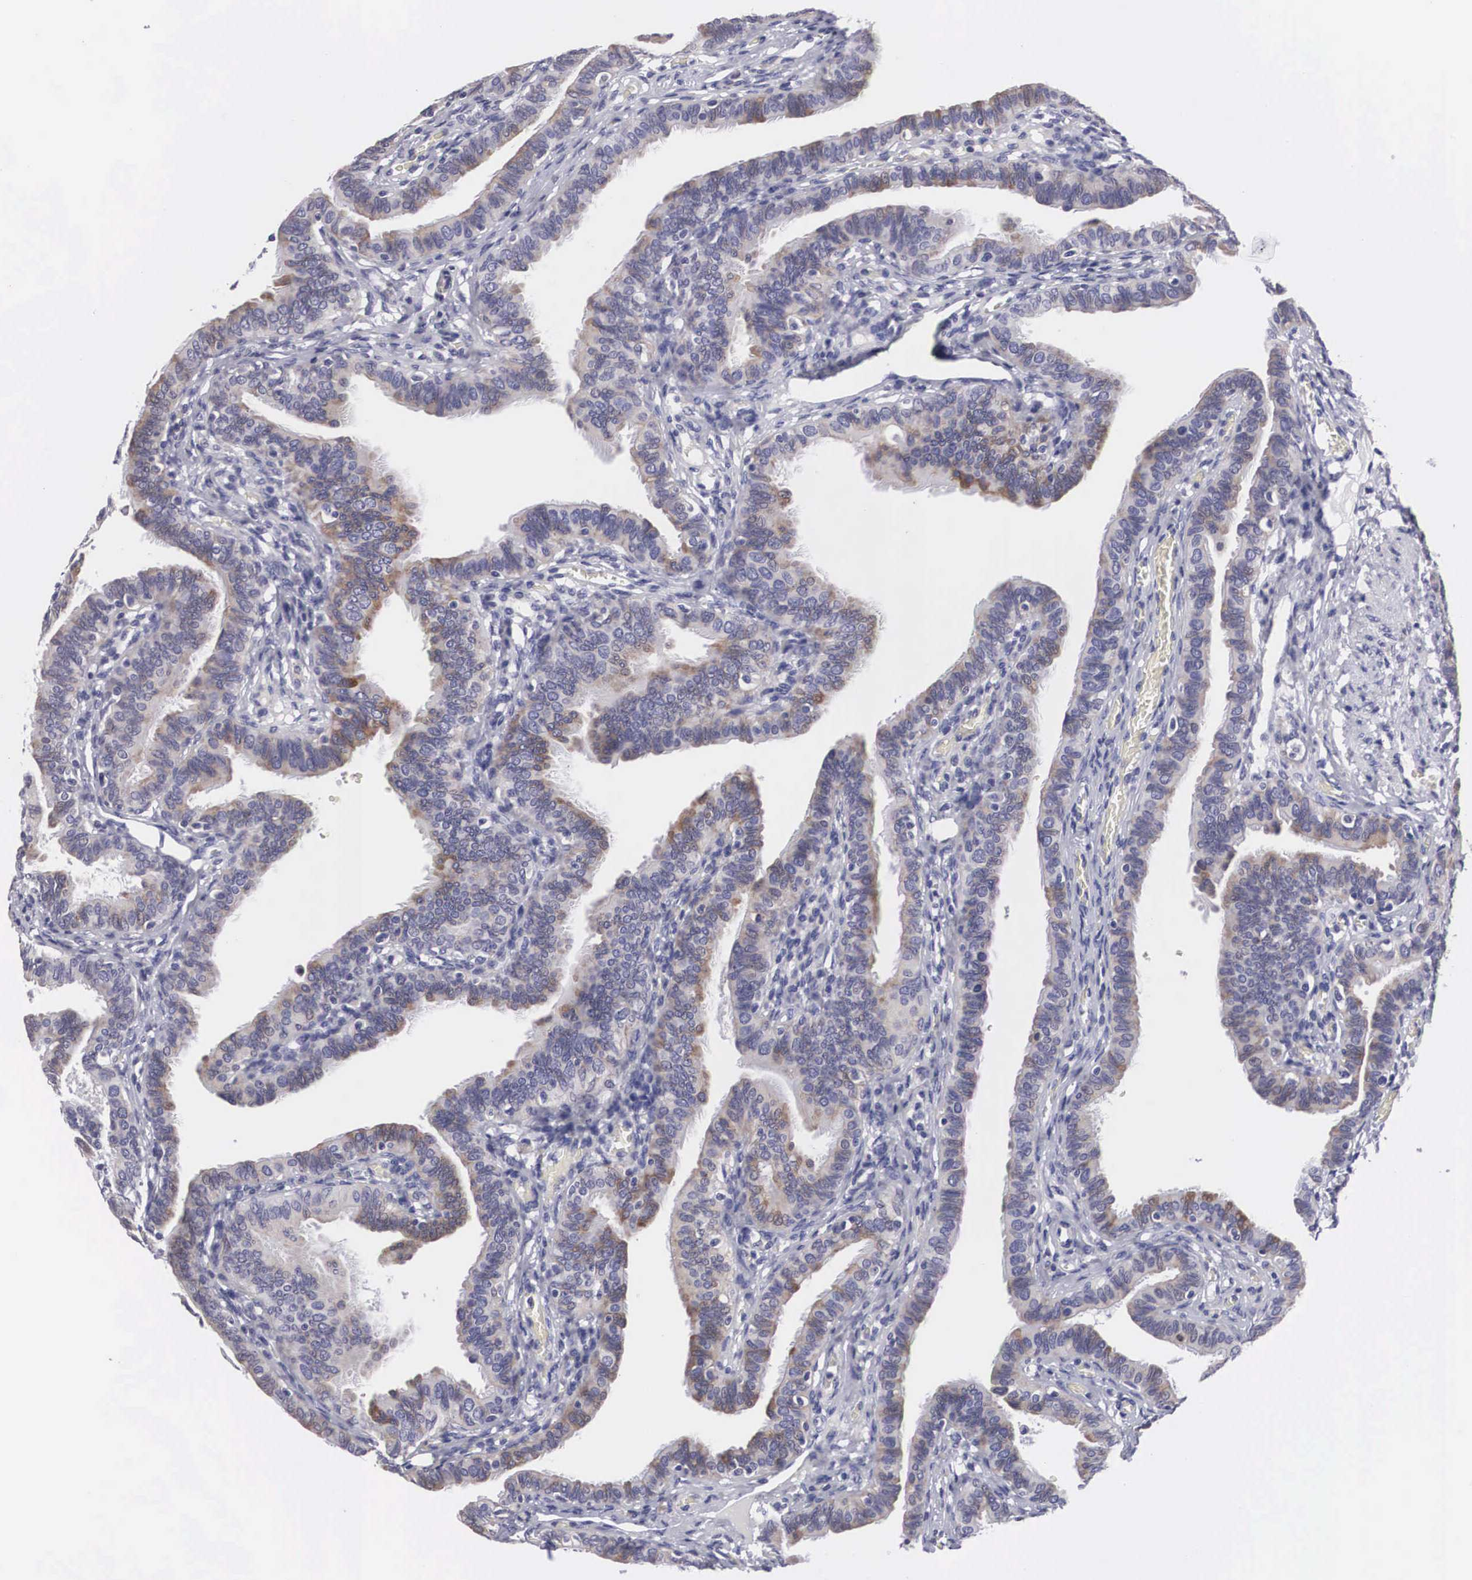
{"staining": {"intensity": "weak", "quantity": "25%-75%", "location": "cytoplasmic/membranous"}, "tissue": "fallopian tube", "cell_type": "Glandular cells", "image_type": "normal", "snomed": [{"axis": "morphology", "description": "Normal tissue, NOS"}, {"axis": "topography", "description": "Fallopian tube"}], "caption": "Immunohistochemistry (IHC) photomicrograph of benign fallopian tube: fallopian tube stained using immunohistochemistry reveals low levels of weak protein expression localized specifically in the cytoplasmic/membranous of glandular cells, appearing as a cytoplasmic/membranous brown color.", "gene": "ARMCX3", "patient": {"sex": "female", "age": 38}}